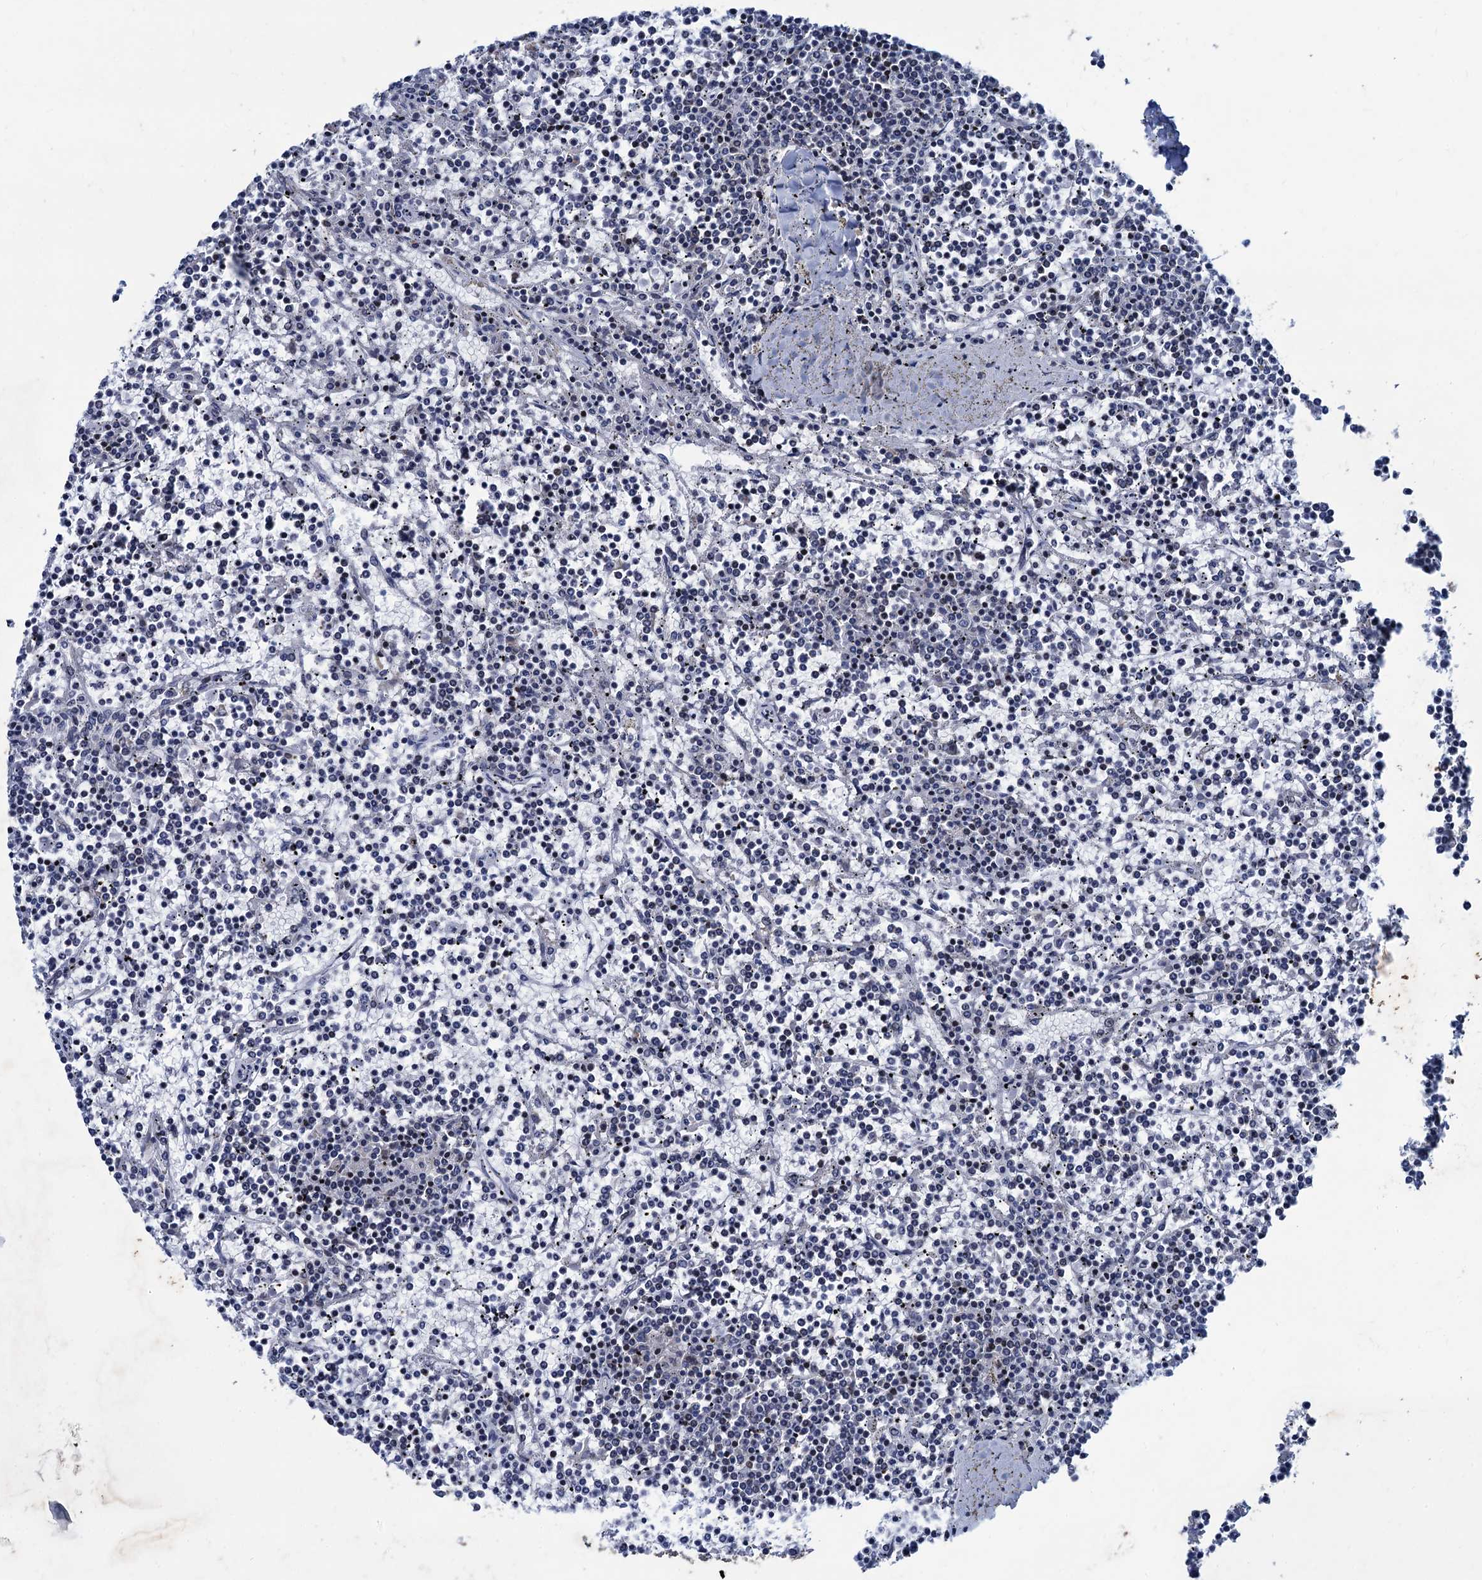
{"staining": {"intensity": "negative", "quantity": "none", "location": "none"}, "tissue": "lymphoma", "cell_type": "Tumor cells", "image_type": "cancer", "snomed": [{"axis": "morphology", "description": "Malignant lymphoma, non-Hodgkin's type, Low grade"}, {"axis": "topography", "description": "Spleen"}], "caption": "Low-grade malignant lymphoma, non-Hodgkin's type stained for a protein using IHC exhibits no positivity tumor cells.", "gene": "ESYT3", "patient": {"sex": "female", "age": 19}}